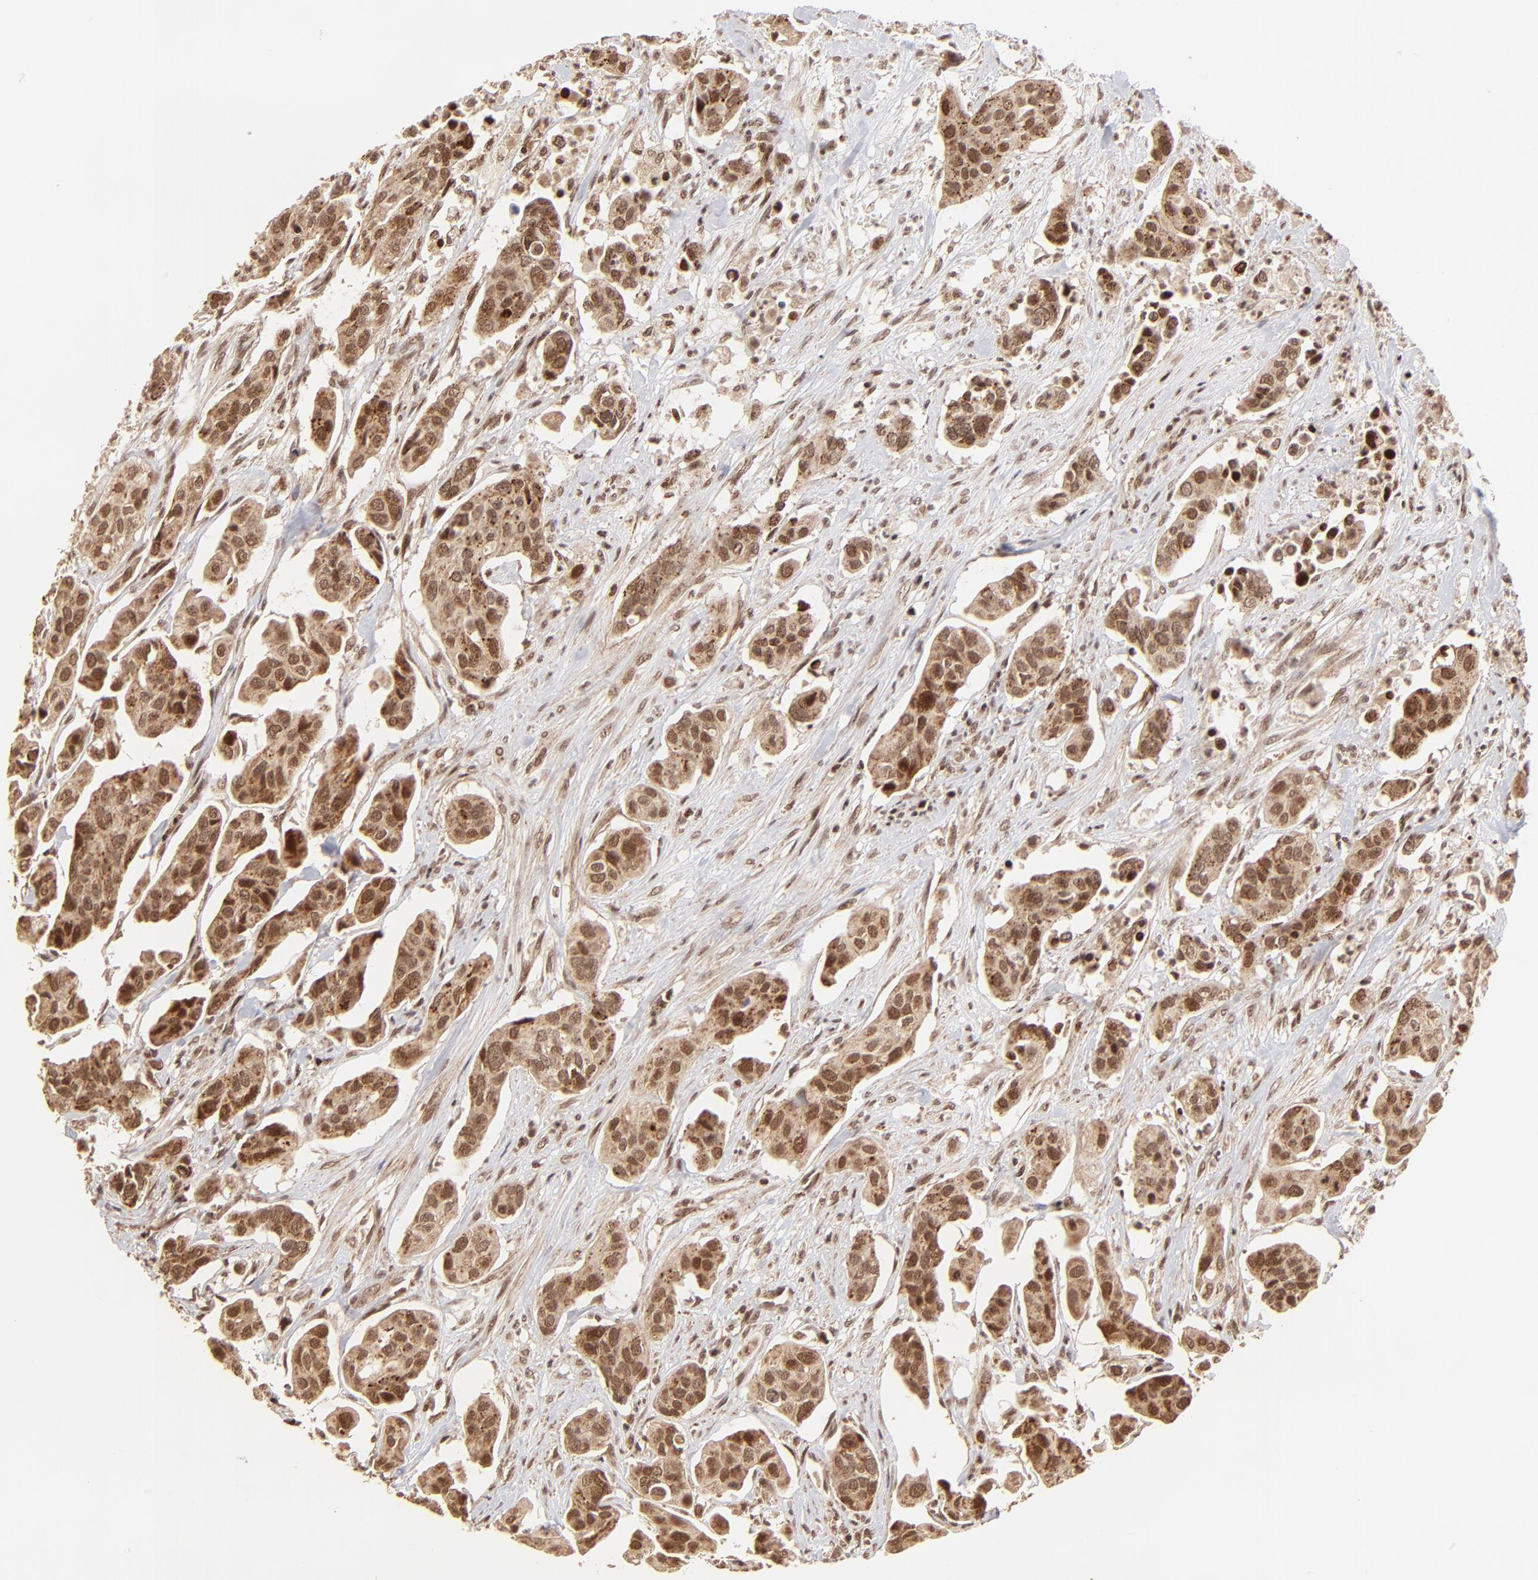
{"staining": {"intensity": "strong", "quantity": ">75%", "location": "cytoplasmic/membranous,nuclear"}, "tissue": "urothelial cancer", "cell_type": "Tumor cells", "image_type": "cancer", "snomed": [{"axis": "morphology", "description": "Adenocarcinoma, NOS"}, {"axis": "topography", "description": "Urinary bladder"}], "caption": "There is high levels of strong cytoplasmic/membranous and nuclear staining in tumor cells of urothelial cancer, as demonstrated by immunohistochemical staining (brown color).", "gene": "MED15", "patient": {"sex": "male", "age": 61}}